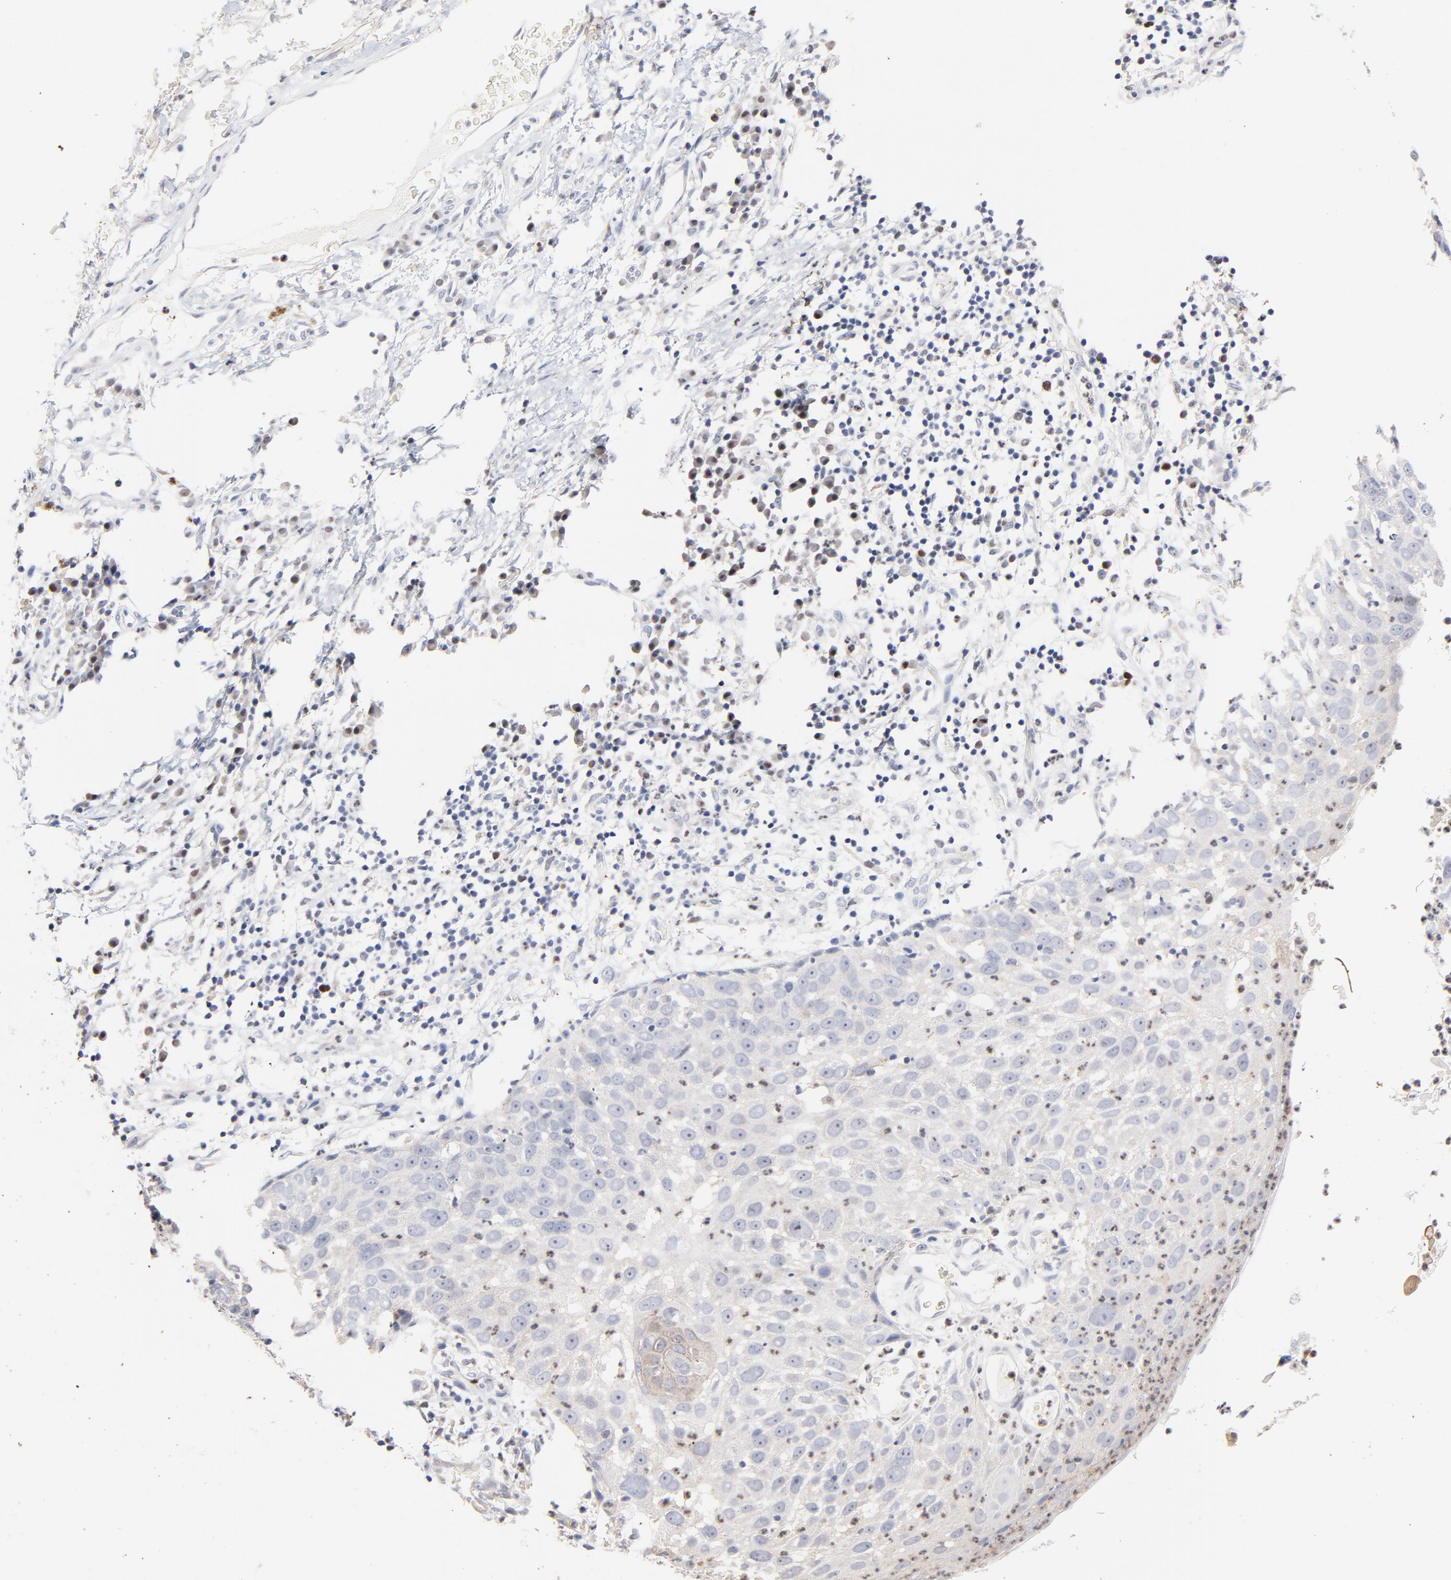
{"staining": {"intensity": "moderate", "quantity": "25%-75%", "location": "cytoplasmic/membranous"}, "tissue": "skin cancer", "cell_type": "Tumor cells", "image_type": "cancer", "snomed": [{"axis": "morphology", "description": "Squamous cell carcinoma, NOS"}, {"axis": "topography", "description": "Skin"}], "caption": "A brown stain labels moderate cytoplasmic/membranous positivity of a protein in human squamous cell carcinoma (skin) tumor cells.", "gene": "AADAC", "patient": {"sex": "male", "age": 87}}